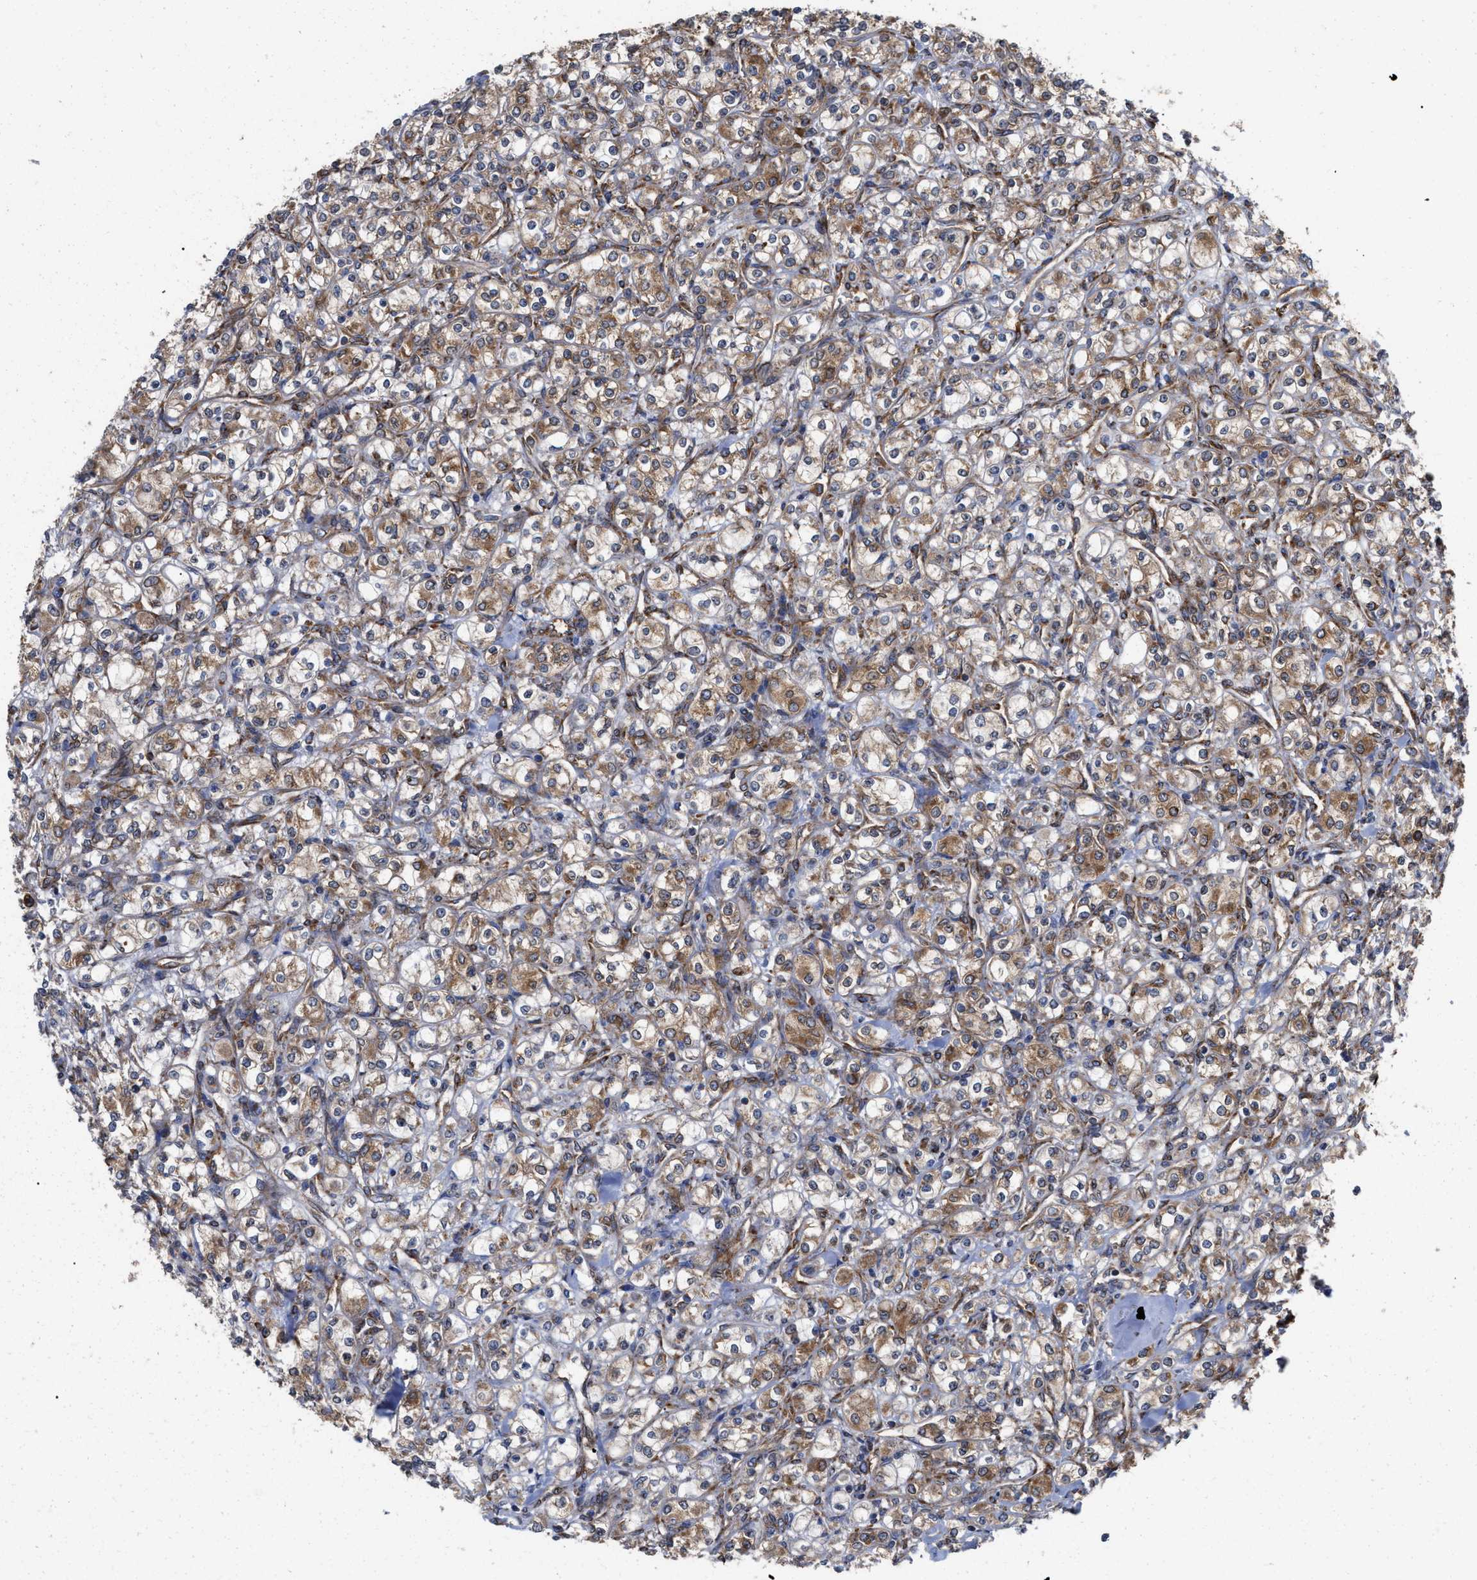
{"staining": {"intensity": "moderate", "quantity": ">75%", "location": "cytoplasmic/membranous"}, "tissue": "renal cancer", "cell_type": "Tumor cells", "image_type": "cancer", "snomed": [{"axis": "morphology", "description": "Adenocarcinoma, NOS"}, {"axis": "topography", "description": "Kidney"}], "caption": "This is a histology image of IHC staining of renal cancer (adenocarcinoma), which shows moderate positivity in the cytoplasmic/membranous of tumor cells.", "gene": "FAM120A", "patient": {"sex": "male", "age": 77}}